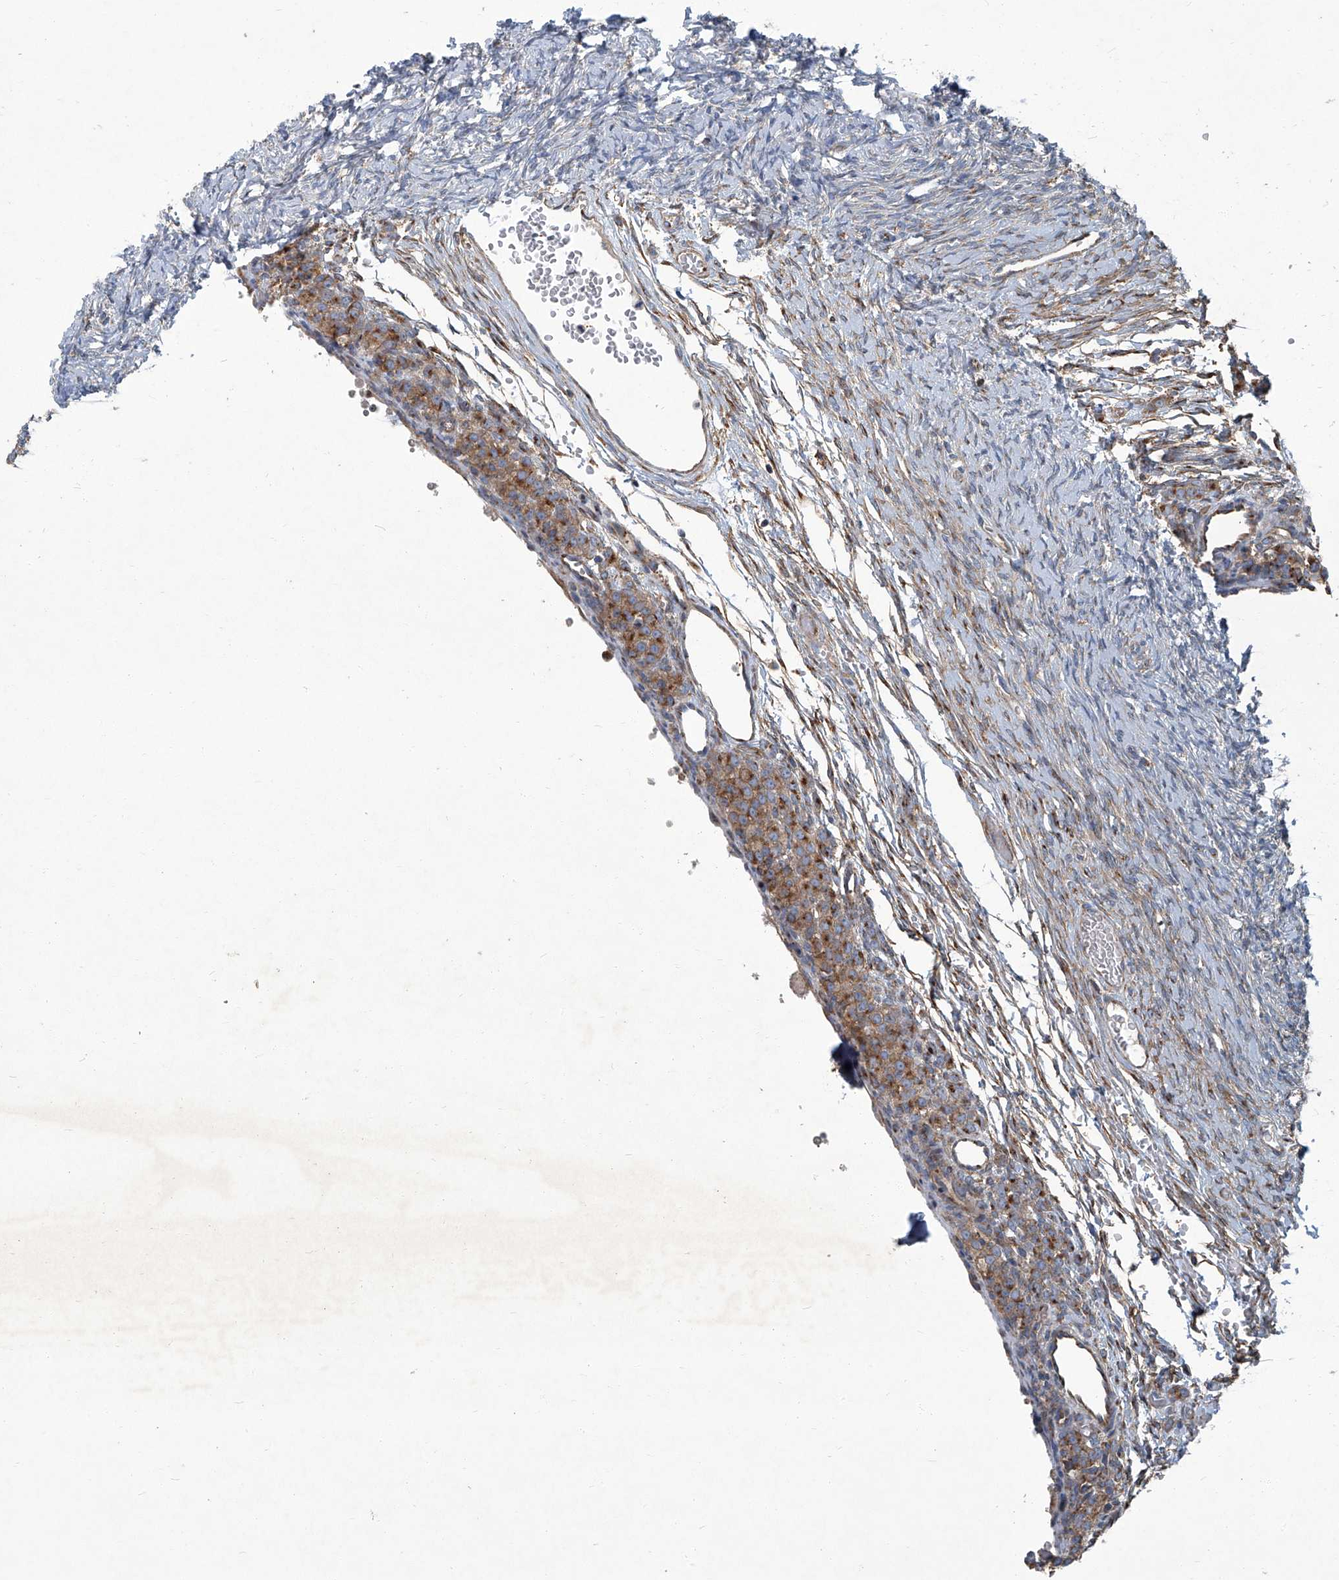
{"staining": {"intensity": "weak", "quantity": "<25%", "location": "cytoplasmic/membranous"}, "tissue": "ovary", "cell_type": "Ovarian stroma cells", "image_type": "normal", "snomed": [{"axis": "morphology", "description": "Adenocarcinoma, NOS"}, {"axis": "topography", "description": "Endometrium"}], "caption": "The photomicrograph exhibits no staining of ovarian stroma cells in unremarkable ovary. (Immunohistochemistry, brightfield microscopy, high magnification).", "gene": "PIGH", "patient": {"sex": "female", "age": 32}}